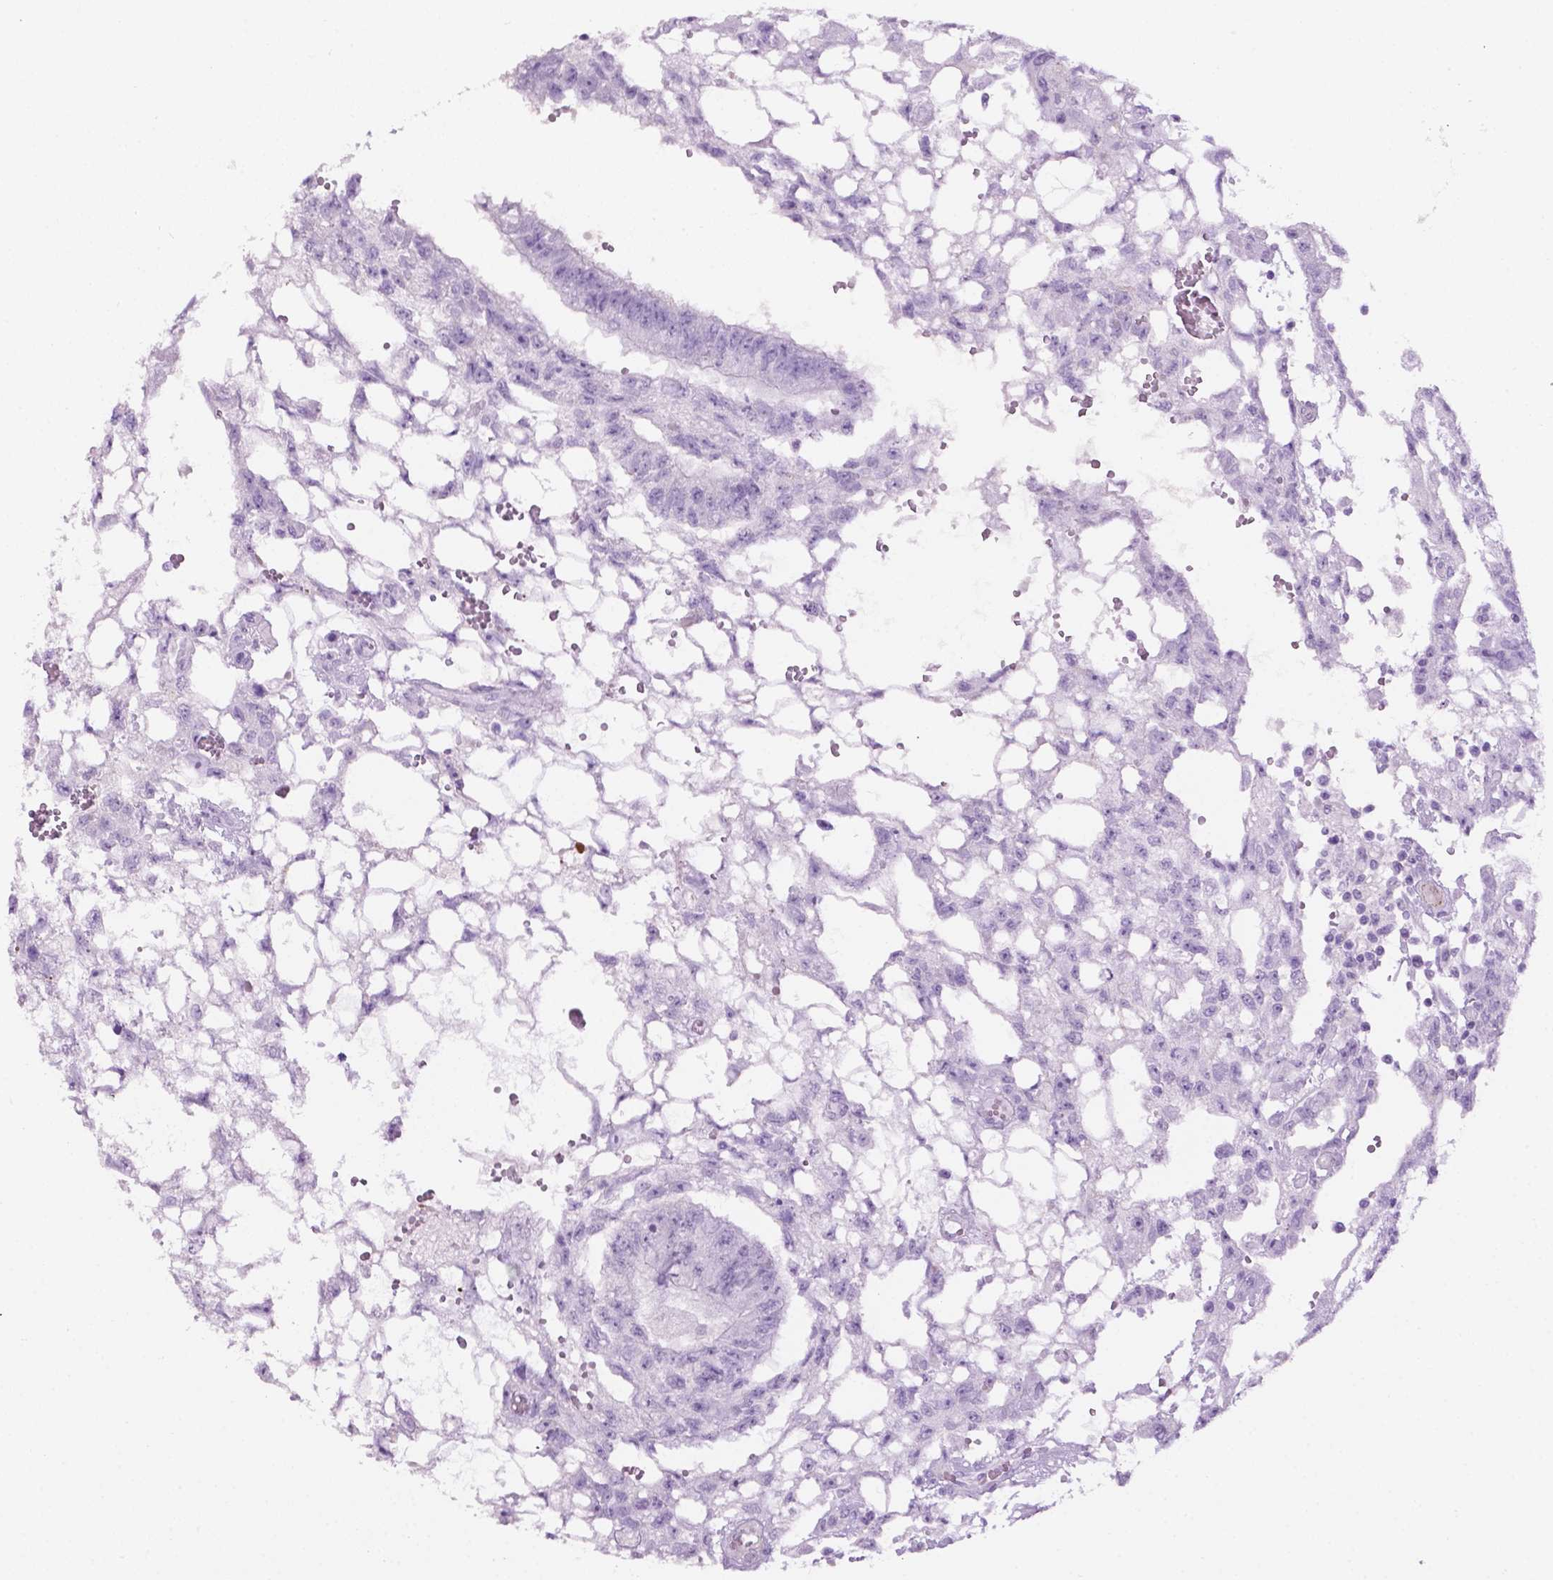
{"staining": {"intensity": "negative", "quantity": "none", "location": "none"}, "tissue": "testis cancer", "cell_type": "Tumor cells", "image_type": "cancer", "snomed": [{"axis": "morphology", "description": "Carcinoma, Embryonal, NOS"}, {"axis": "topography", "description": "Testis"}], "caption": "DAB (3,3'-diaminobenzidine) immunohistochemical staining of human embryonal carcinoma (testis) demonstrates no significant staining in tumor cells.", "gene": "PHGR1", "patient": {"sex": "male", "age": 32}}